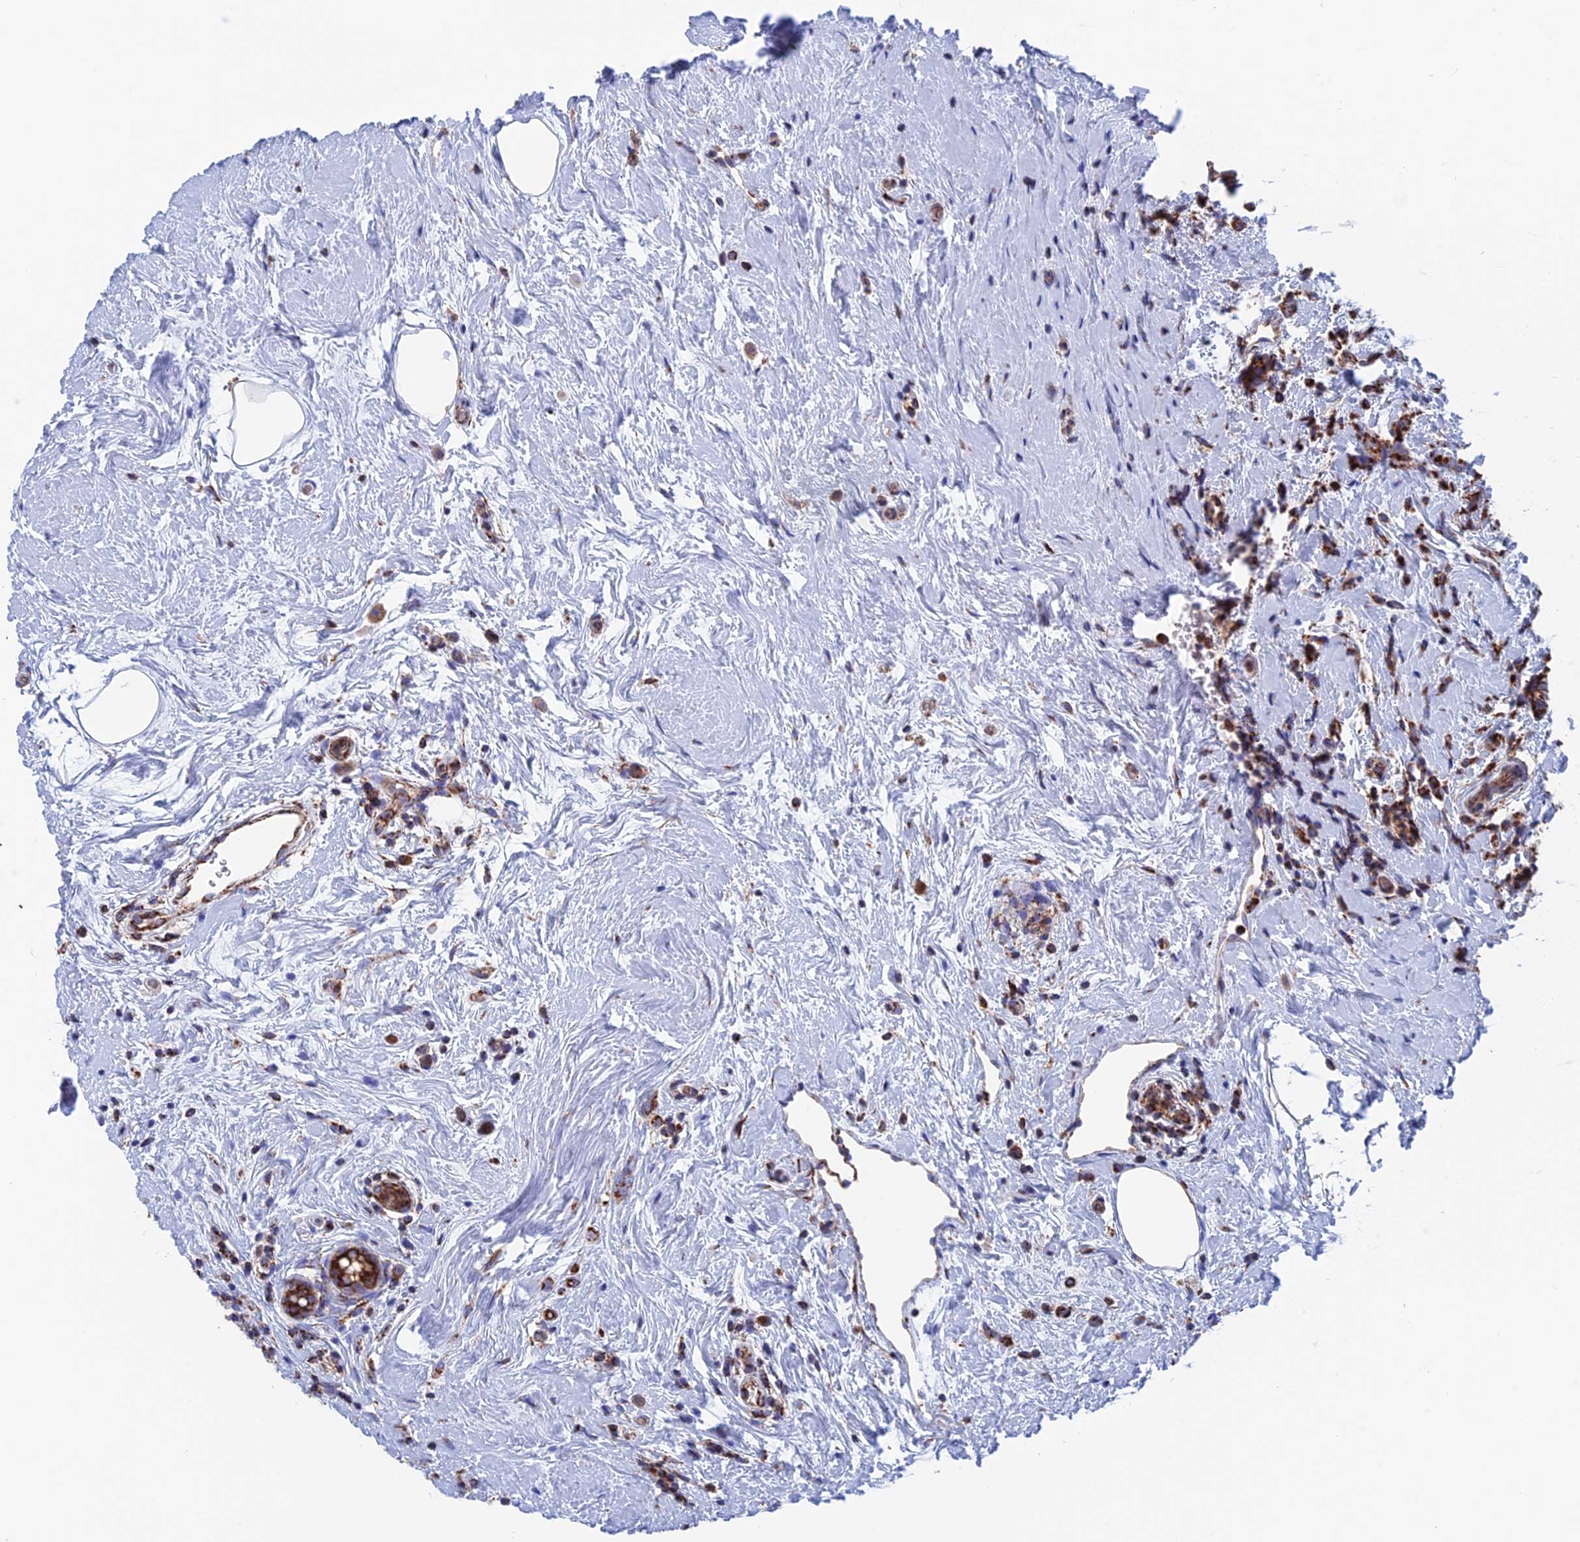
{"staining": {"intensity": "strong", "quantity": ">75%", "location": "cytoplasmic/membranous"}, "tissue": "breast cancer", "cell_type": "Tumor cells", "image_type": "cancer", "snomed": [{"axis": "morphology", "description": "Lobular carcinoma"}, {"axis": "topography", "description": "Breast"}], "caption": "Human breast lobular carcinoma stained with a brown dye reveals strong cytoplasmic/membranous positive expression in approximately >75% of tumor cells.", "gene": "WDR83", "patient": {"sex": "female", "age": 58}}